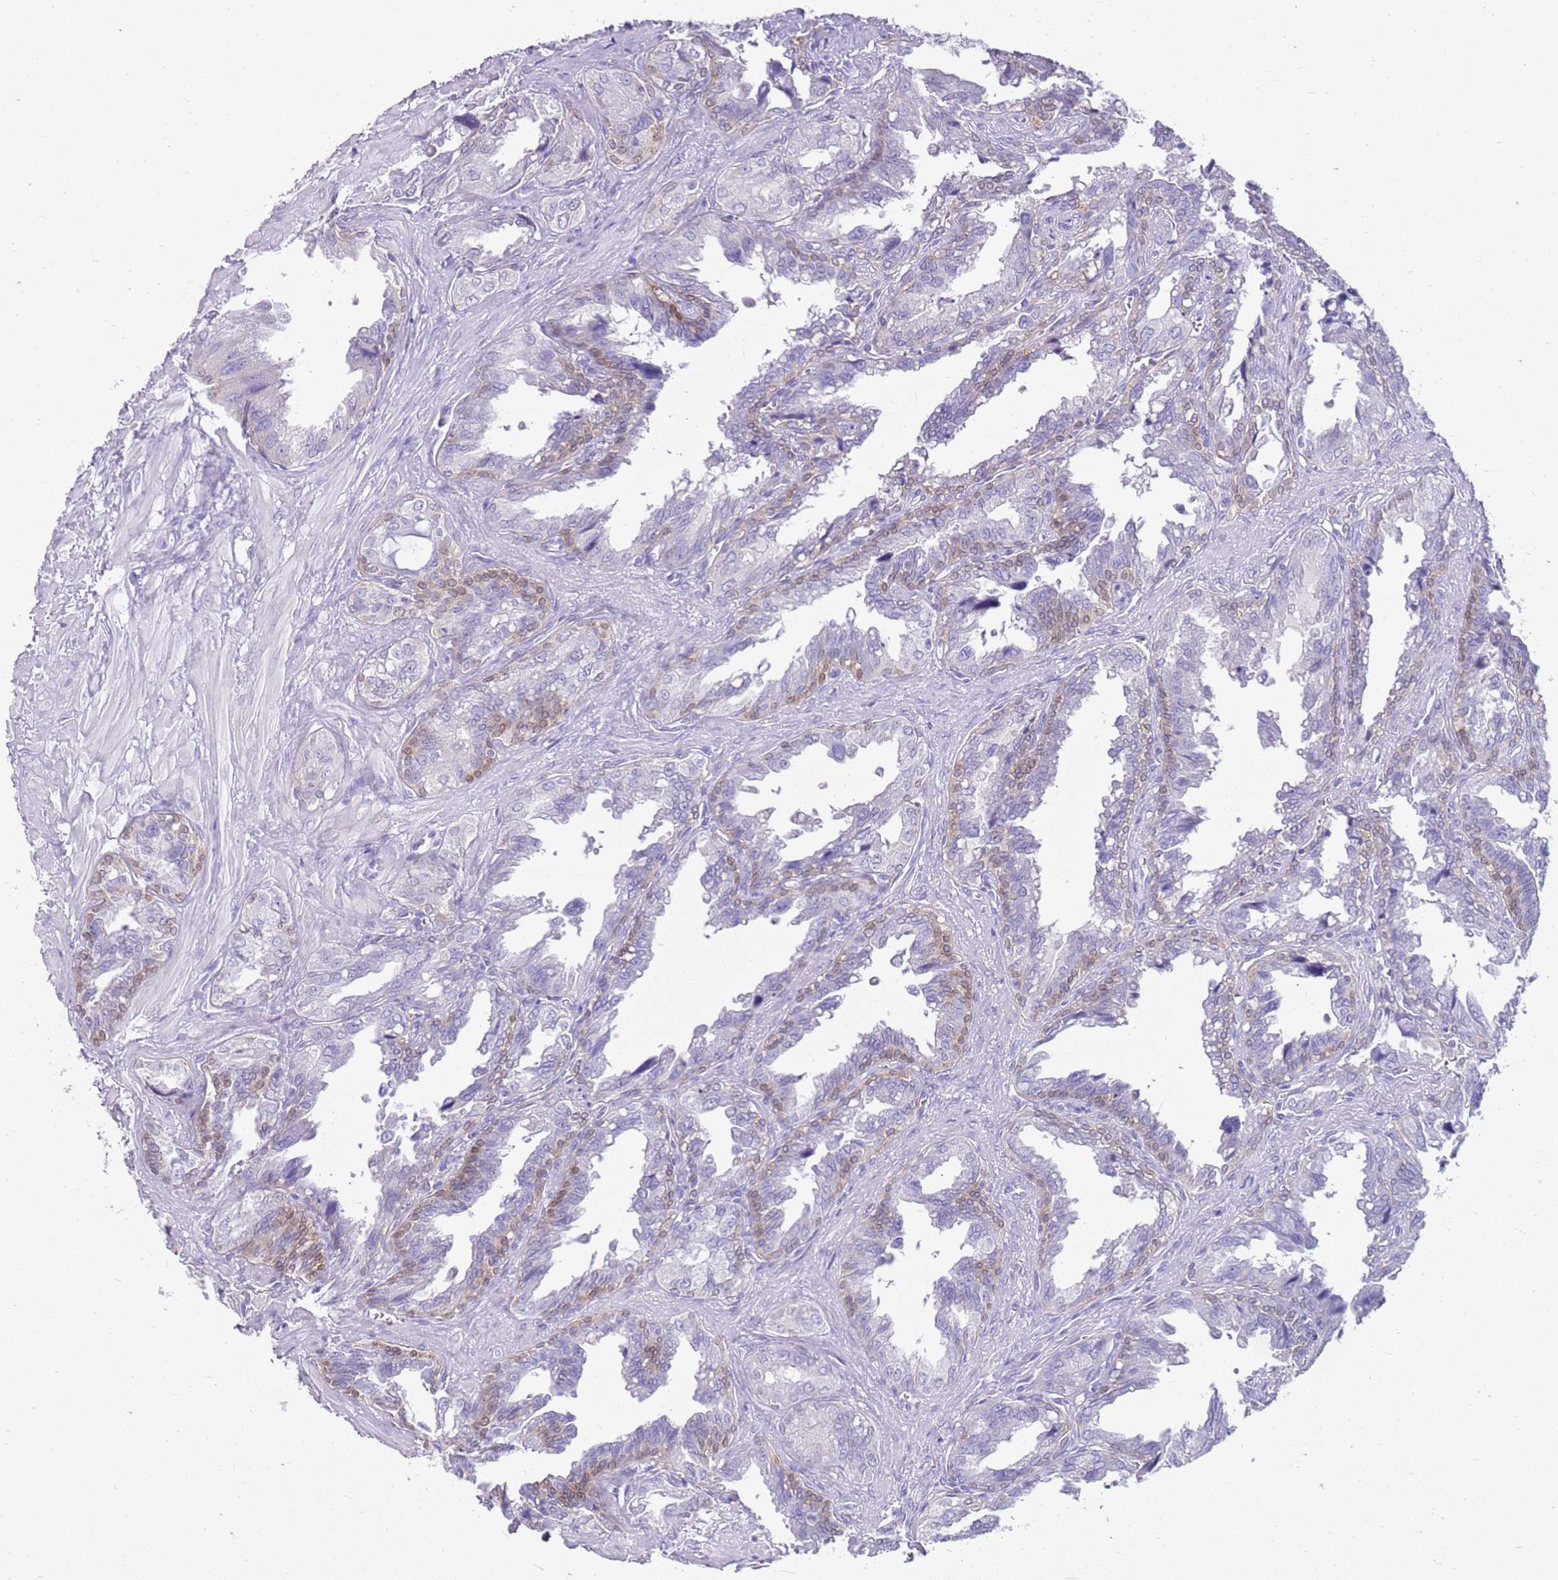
{"staining": {"intensity": "weak", "quantity": "<25%", "location": "cytoplasmic/membranous,nuclear"}, "tissue": "seminal vesicle", "cell_type": "Glandular cells", "image_type": "normal", "snomed": [{"axis": "morphology", "description": "Normal tissue, NOS"}, {"axis": "topography", "description": "Seminal veicle"}], "caption": "This is a photomicrograph of immunohistochemistry staining of benign seminal vesicle, which shows no expression in glandular cells. Nuclei are stained in blue.", "gene": "CSTA", "patient": {"sex": "male", "age": 67}}